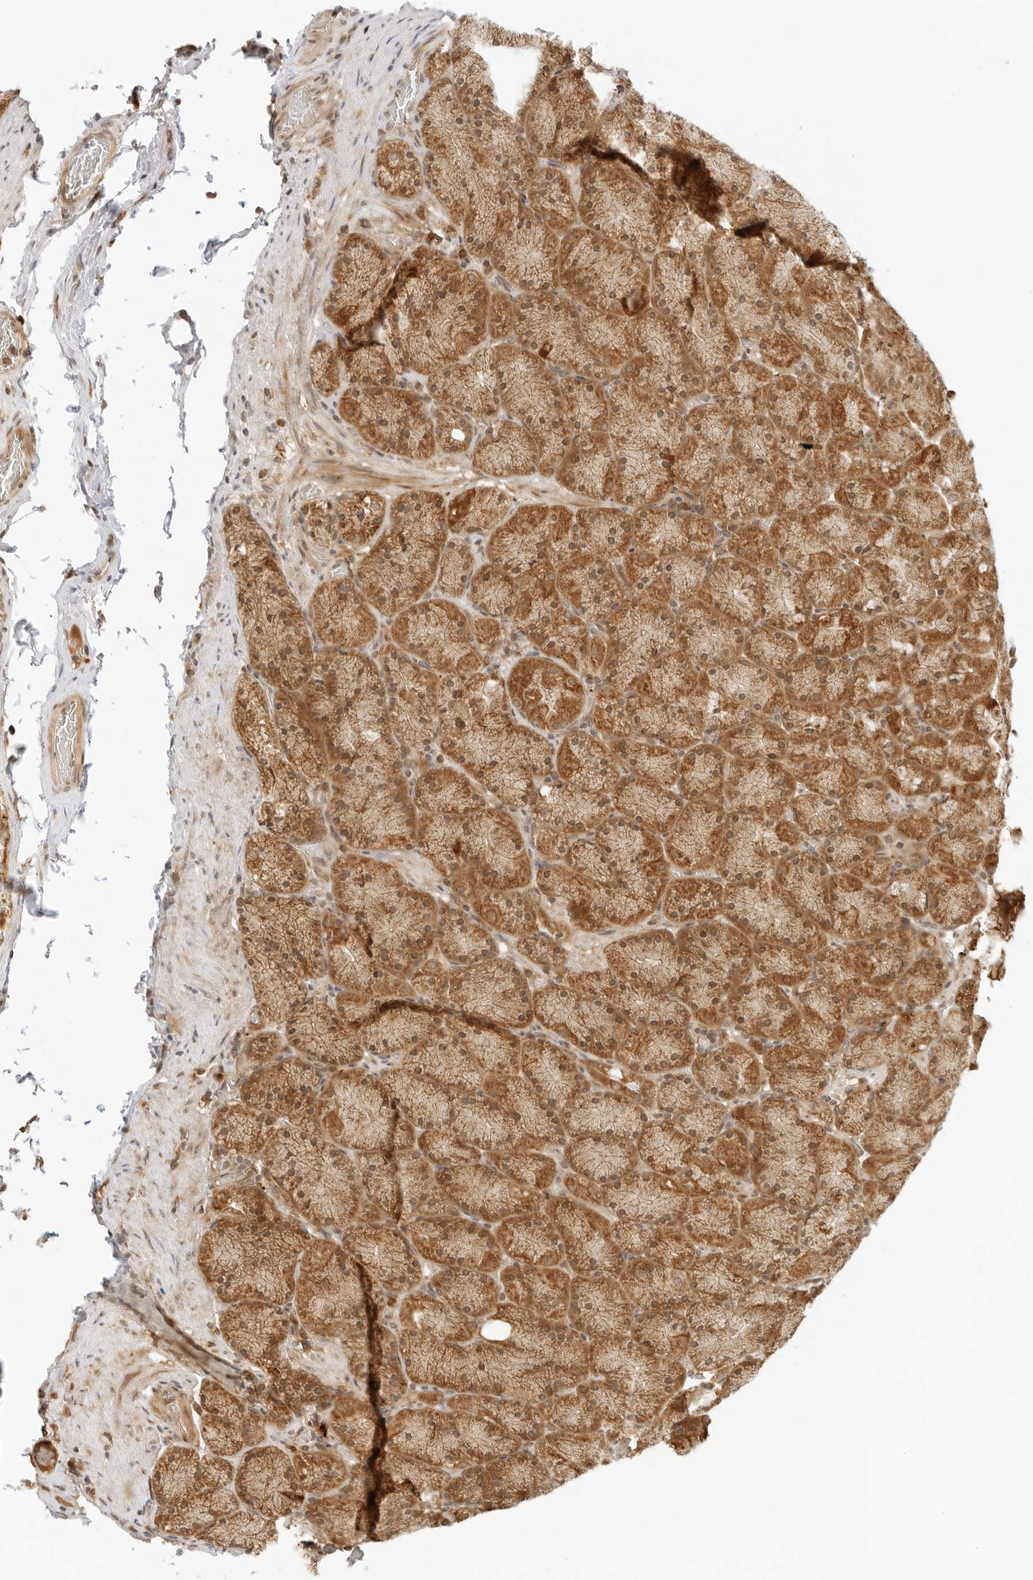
{"staining": {"intensity": "strong", "quantity": ">75%", "location": "cytoplasmic/membranous"}, "tissue": "stomach", "cell_type": "Glandular cells", "image_type": "normal", "snomed": [{"axis": "morphology", "description": "Normal tissue, NOS"}, {"axis": "topography", "description": "Stomach, upper"}, {"axis": "topography", "description": "Stomach"}], "caption": "Benign stomach was stained to show a protein in brown. There is high levels of strong cytoplasmic/membranous positivity in about >75% of glandular cells.", "gene": "RC3H1", "patient": {"sex": "male", "age": 48}}